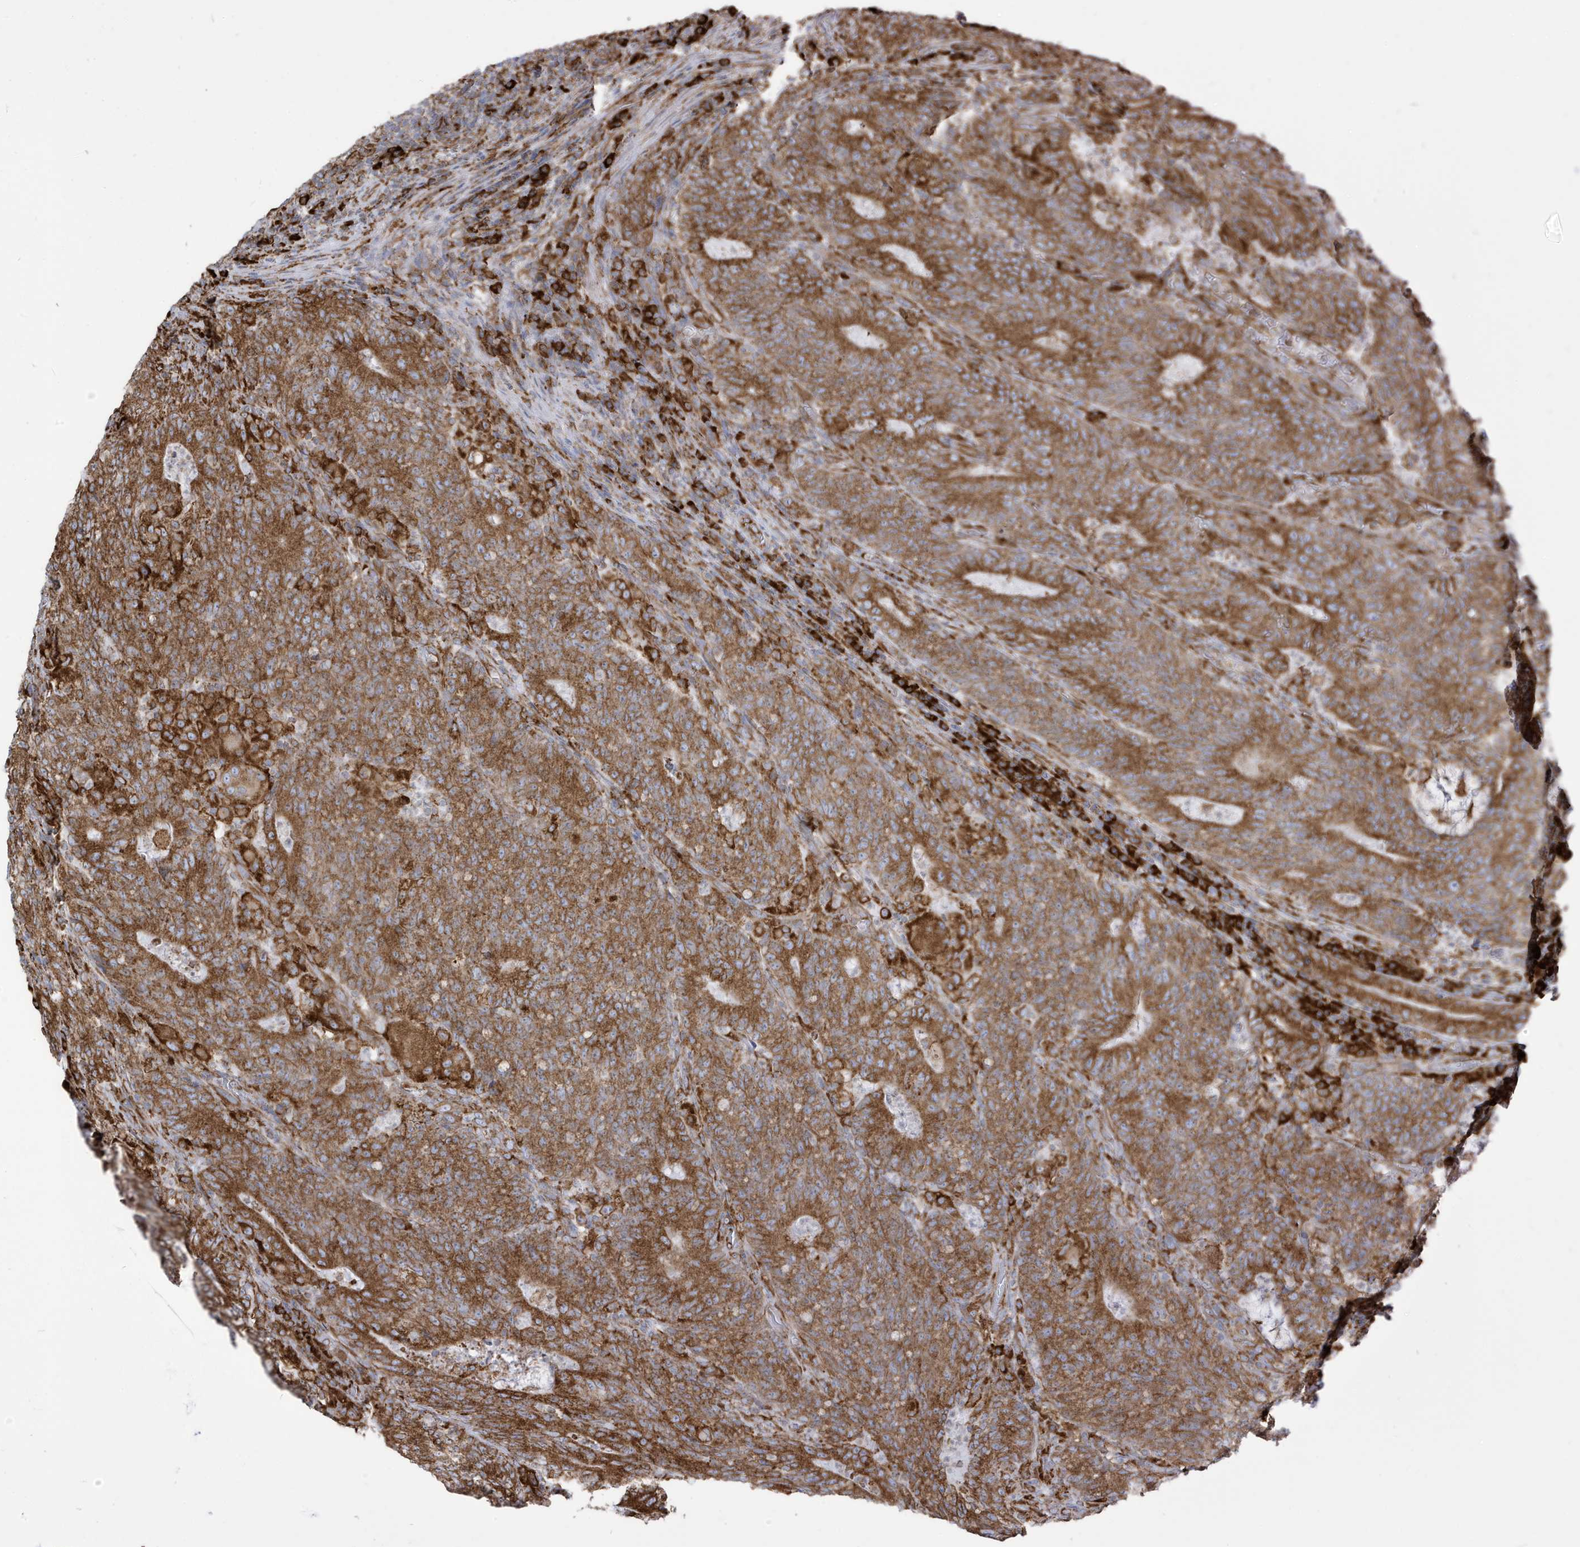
{"staining": {"intensity": "strong", "quantity": ">75%", "location": "cytoplasmic/membranous"}, "tissue": "colorectal cancer", "cell_type": "Tumor cells", "image_type": "cancer", "snomed": [{"axis": "morphology", "description": "Normal tissue, NOS"}, {"axis": "morphology", "description": "Adenocarcinoma, NOS"}, {"axis": "topography", "description": "Colon"}], "caption": "An image showing strong cytoplasmic/membranous expression in approximately >75% of tumor cells in adenocarcinoma (colorectal), as visualized by brown immunohistochemical staining.", "gene": "PDIA6", "patient": {"sex": "female", "age": 75}}